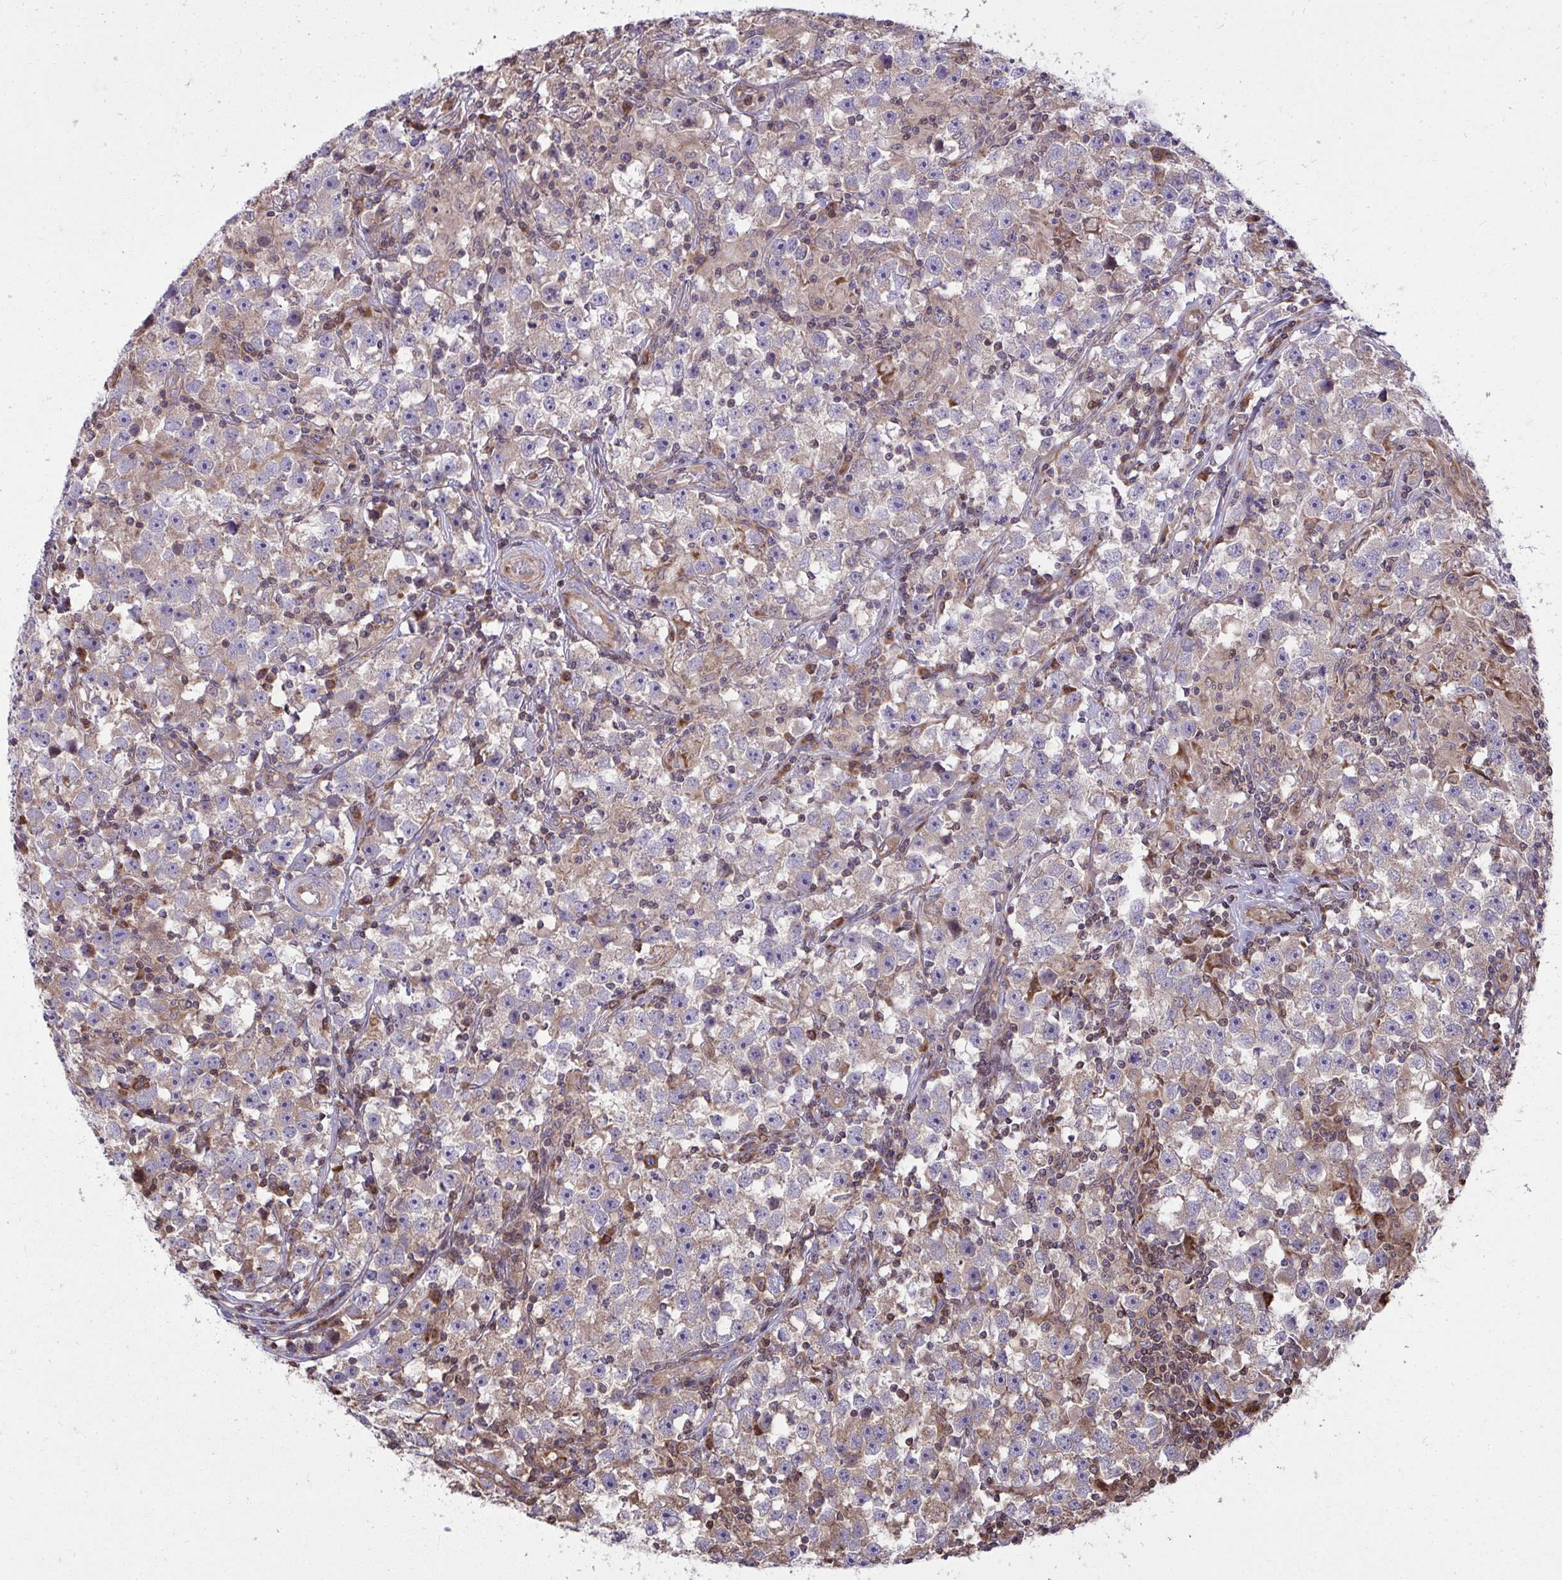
{"staining": {"intensity": "weak", "quantity": "25%-75%", "location": "cytoplasmic/membranous"}, "tissue": "testis cancer", "cell_type": "Tumor cells", "image_type": "cancer", "snomed": [{"axis": "morphology", "description": "Seminoma, NOS"}, {"axis": "topography", "description": "Testis"}], "caption": "Human testis seminoma stained for a protein (brown) exhibits weak cytoplasmic/membranous positive staining in about 25%-75% of tumor cells.", "gene": "NMNAT3", "patient": {"sex": "male", "age": 33}}